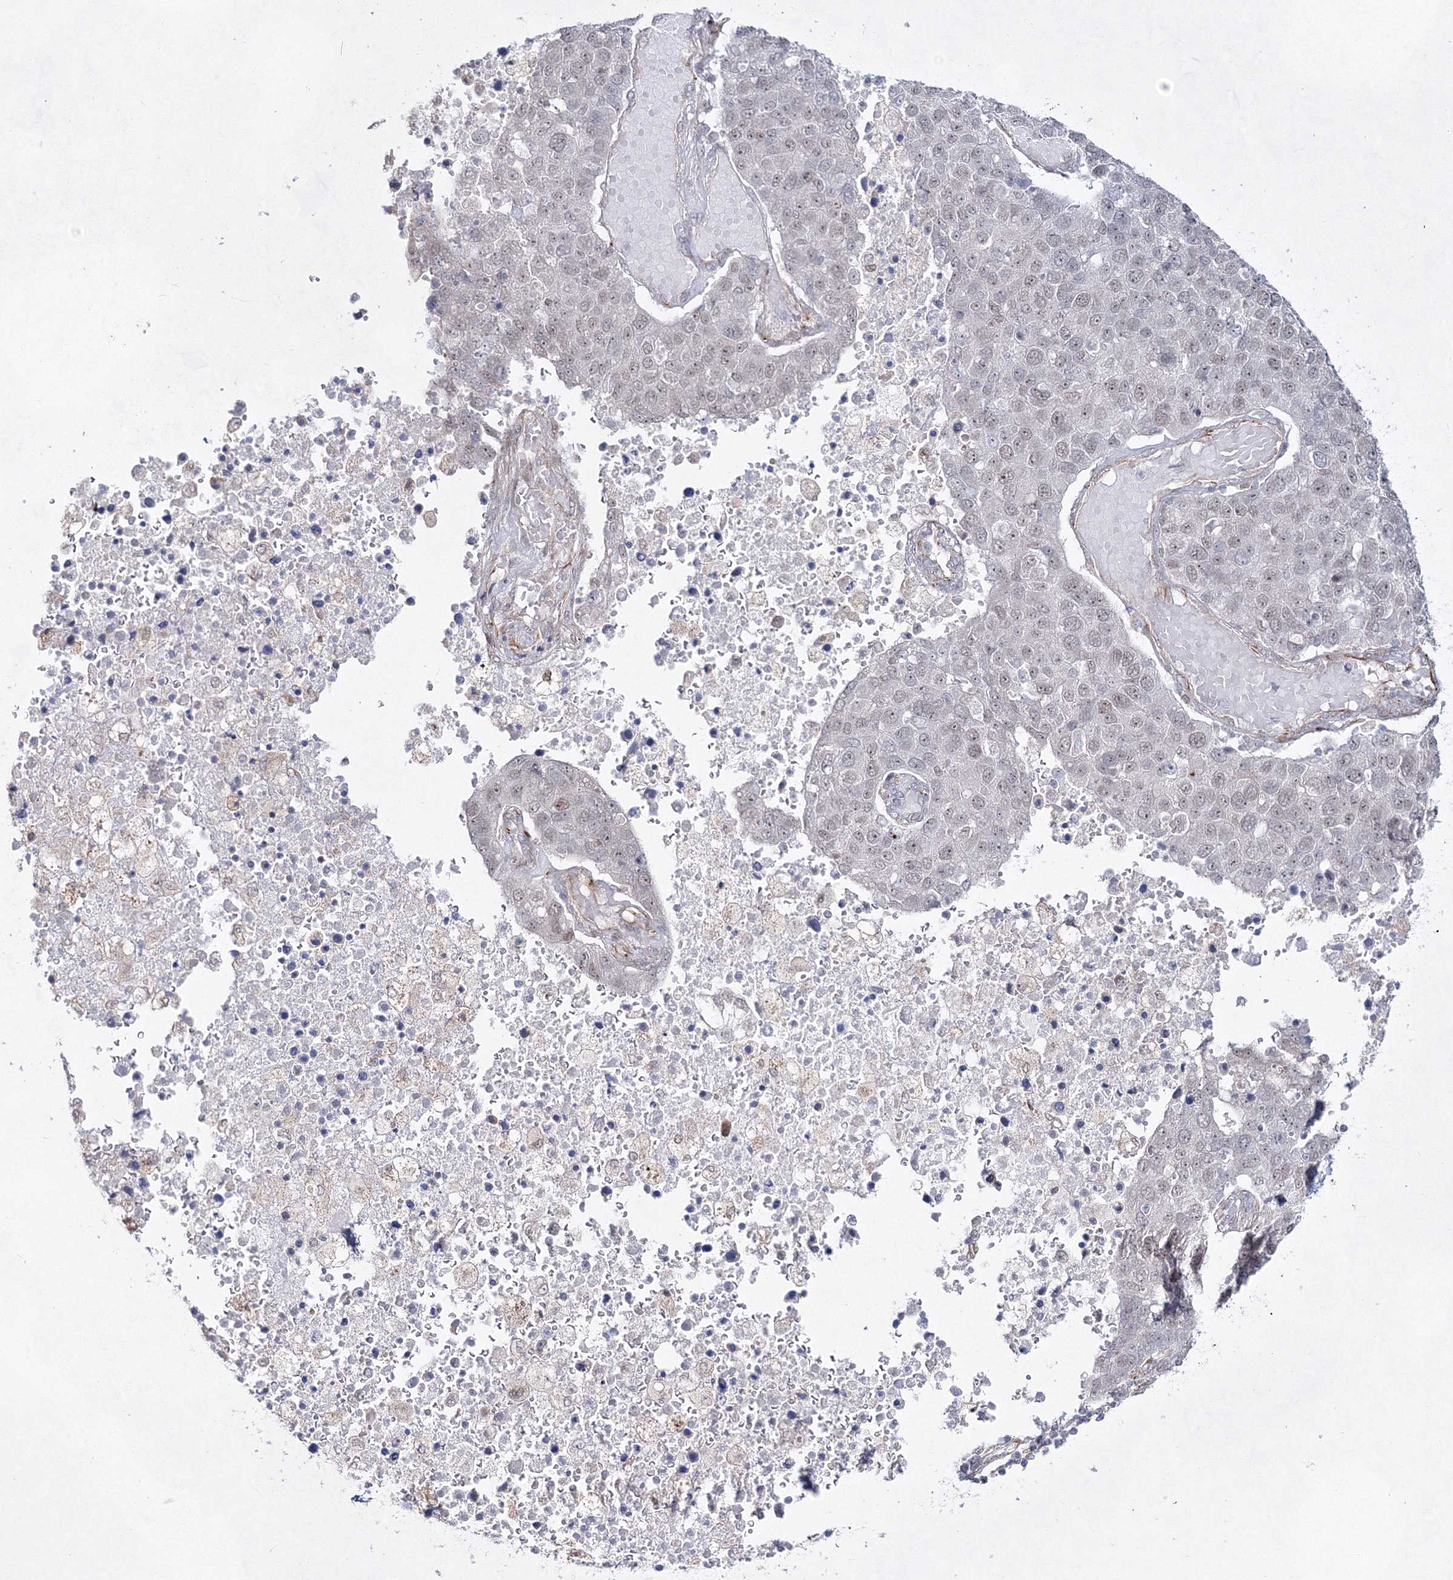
{"staining": {"intensity": "negative", "quantity": "none", "location": "none"}, "tissue": "pancreatic cancer", "cell_type": "Tumor cells", "image_type": "cancer", "snomed": [{"axis": "morphology", "description": "Adenocarcinoma, NOS"}, {"axis": "topography", "description": "Pancreas"}], "caption": "Immunohistochemical staining of human pancreatic cancer (adenocarcinoma) demonstrates no significant staining in tumor cells.", "gene": "SNIP1", "patient": {"sex": "female", "age": 61}}